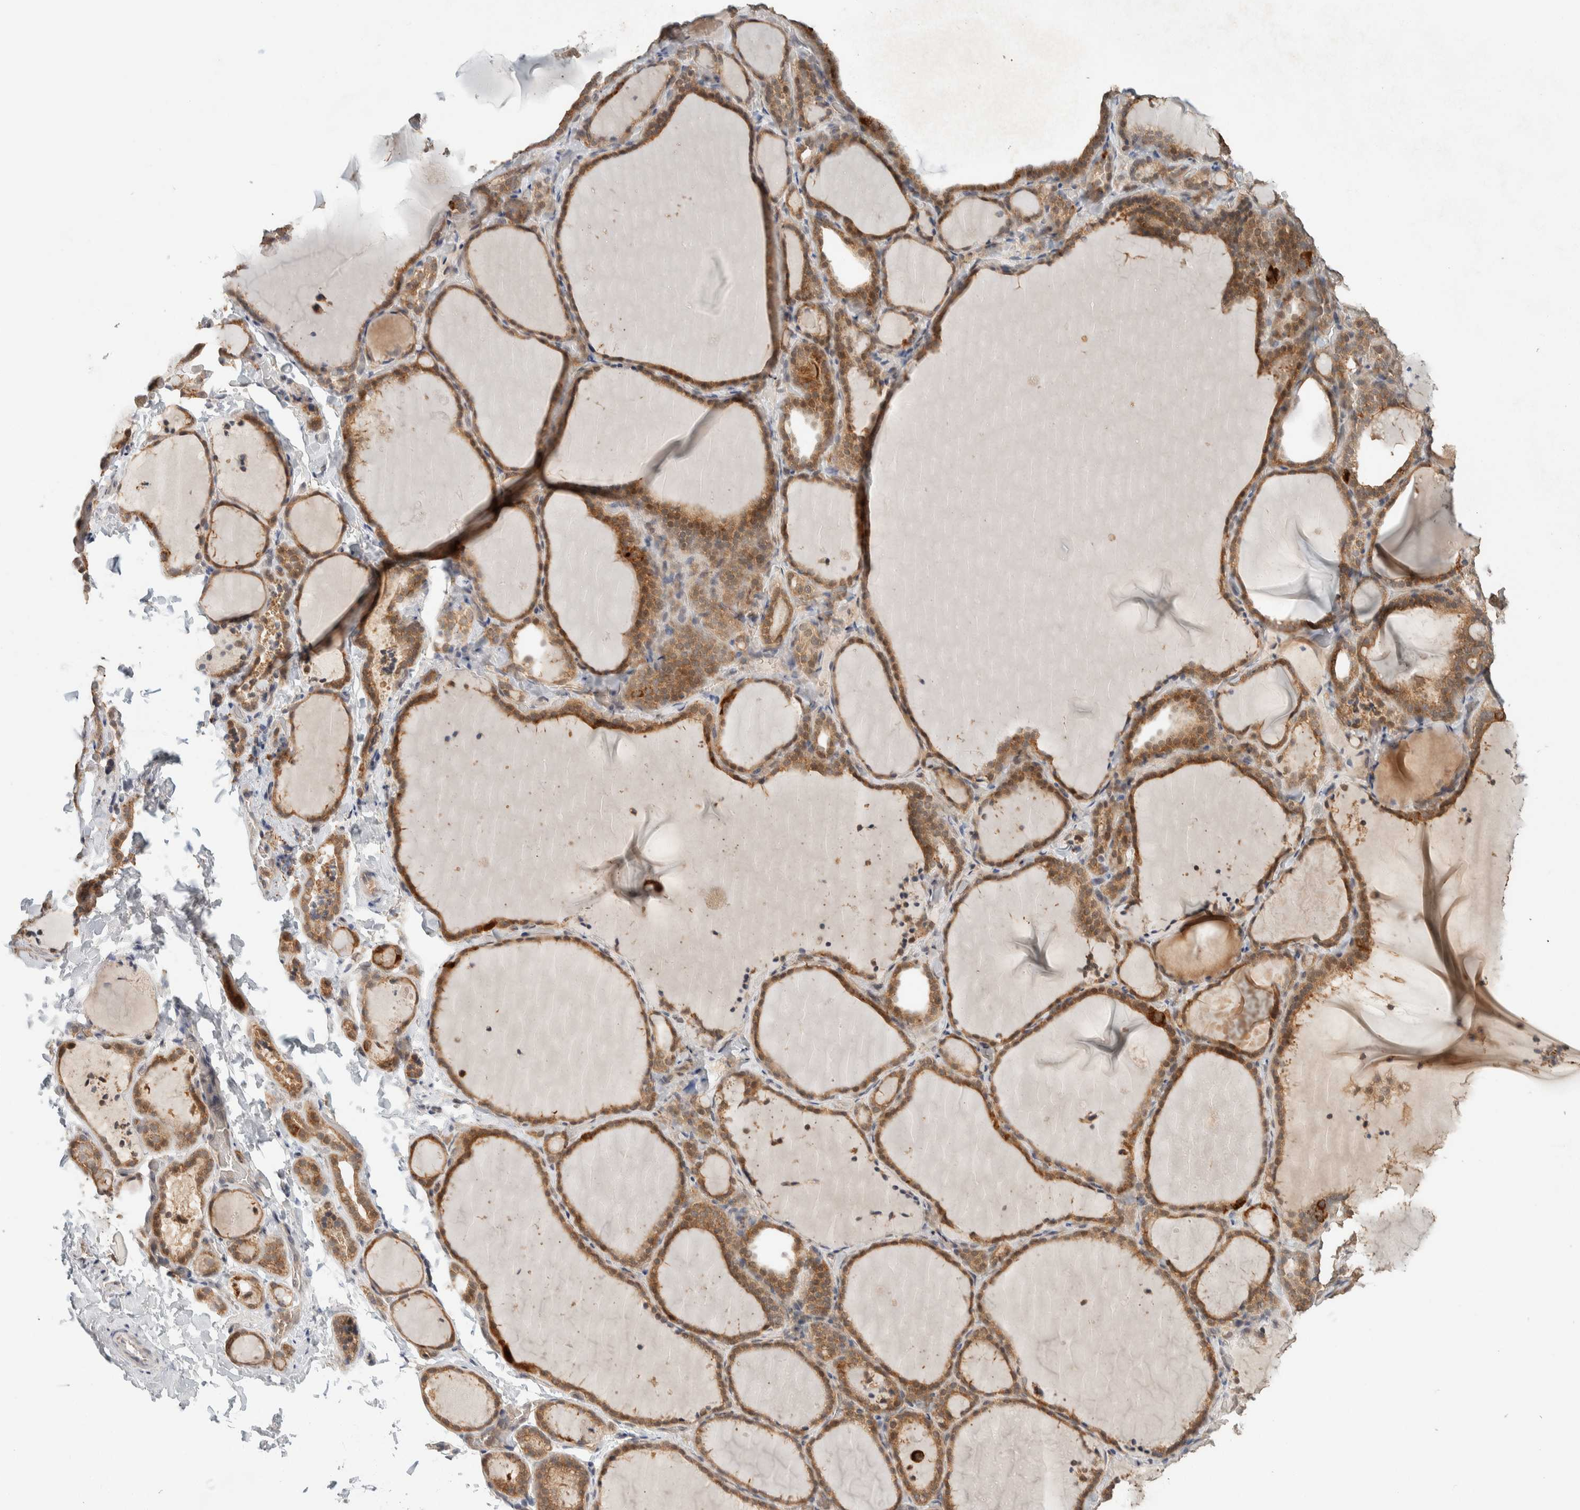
{"staining": {"intensity": "moderate", "quantity": ">75%", "location": "cytoplasmic/membranous"}, "tissue": "thyroid gland", "cell_type": "Glandular cells", "image_type": "normal", "snomed": [{"axis": "morphology", "description": "Normal tissue, NOS"}, {"axis": "topography", "description": "Thyroid gland"}], "caption": "Immunohistochemical staining of unremarkable human thyroid gland shows moderate cytoplasmic/membranous protein staining in about >75% of glandular cells.", "gene": "ZNF567", "patient": {"sex": "female", "age": 22}}